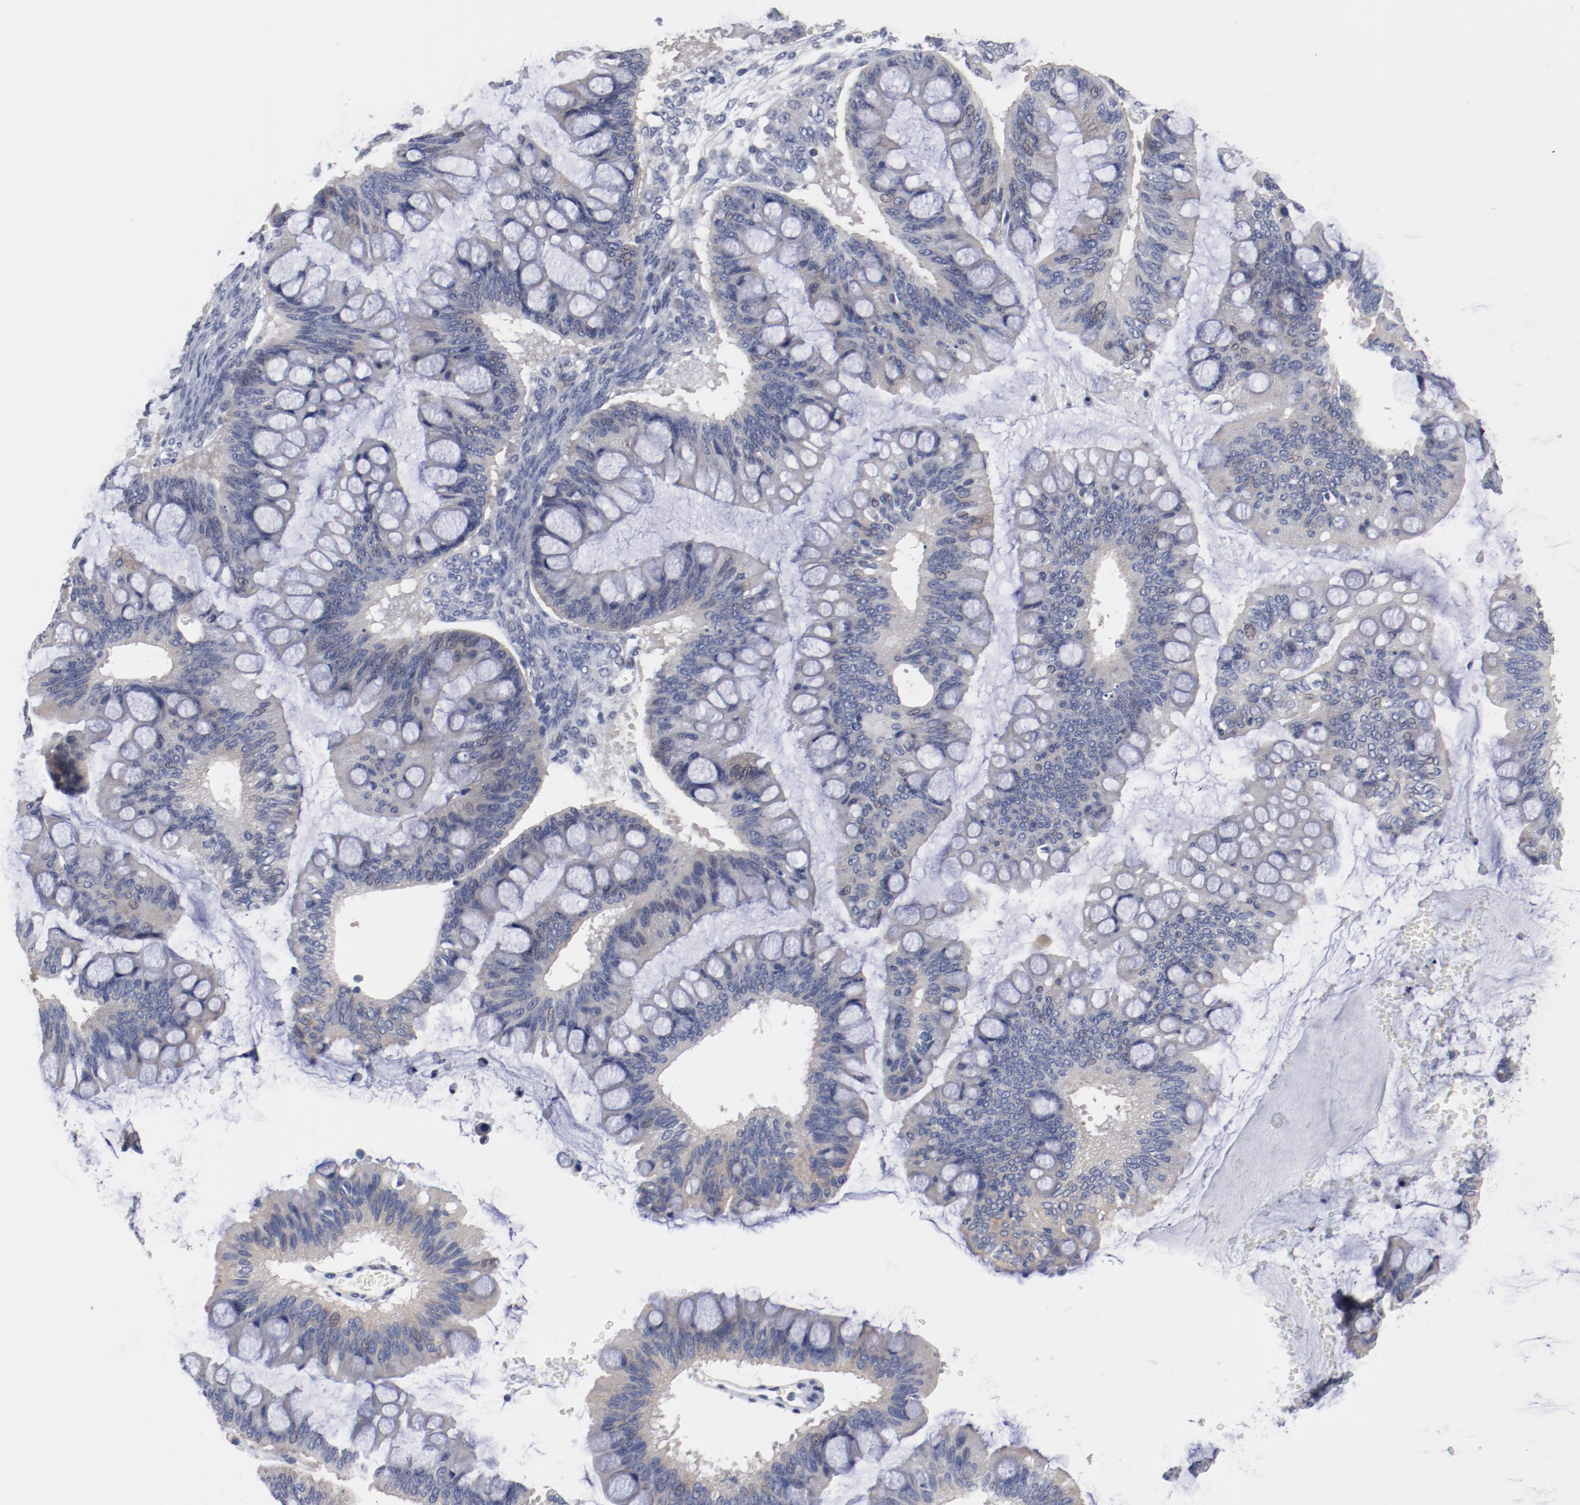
{"staining": {"intensity": "negative", "quantity": "none", "location": "none"}, "tissue": "ovarian cancer", "cell_type": "Tumor cells", "image_type": "cancer", "snomed": [{"axis": "morphology", "description": "Cystadenocarcinoma, mucinous, NOS"}, {"axis": "topography", "description": "Ovary"}], "caption": "Histopathology image shows no protein expression in tumor cells of ovarian cancer tissue. Brightfield microscopy of IHC stained with DAB (3,3'-diaminobenzidine) (brown) and hematoxylin (blue), captured at high magnification.", "gene": "GPR143", "patient": {"sex": "female", "age": 73}}